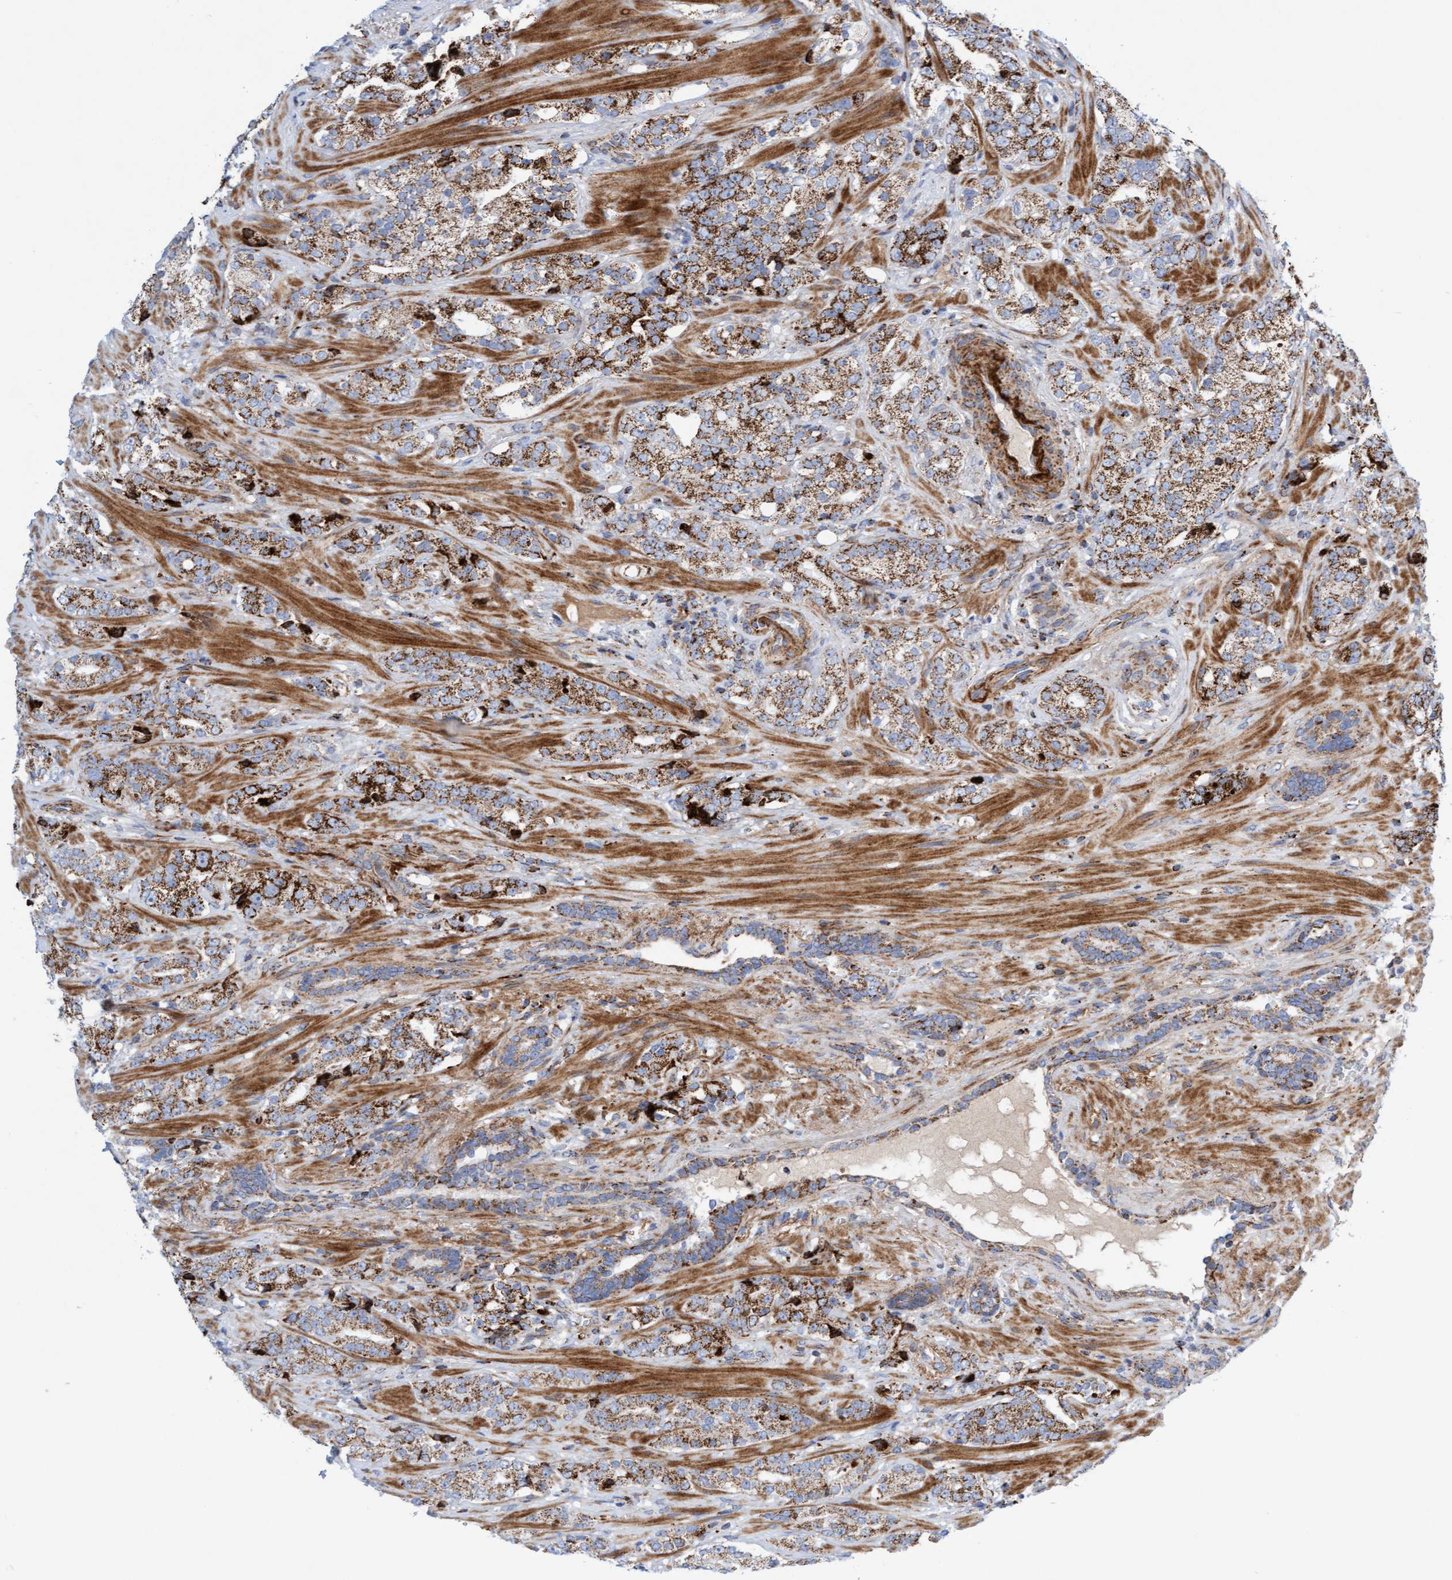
{"staining": {"intensity": "strong", "quantity": ">75%", "location": "cytoplasmic/membranous"}, "tissue": "prostate cancer", "cell_type": "Tumor cells", "image_type": "cancer", "snomed": [{"axis": "morphology", "description": "Adenocarcinoma, High grade"}, {"axis": "topography", "description": "Prostate"}], "caption": "Protein analysis of prostate cancer tissue exhibits strong cytoplasmic/membranous positivity in about >75% of tumor cells.", "gene": "GGTA1", "patient": {"sex": "male", "age": 71}}